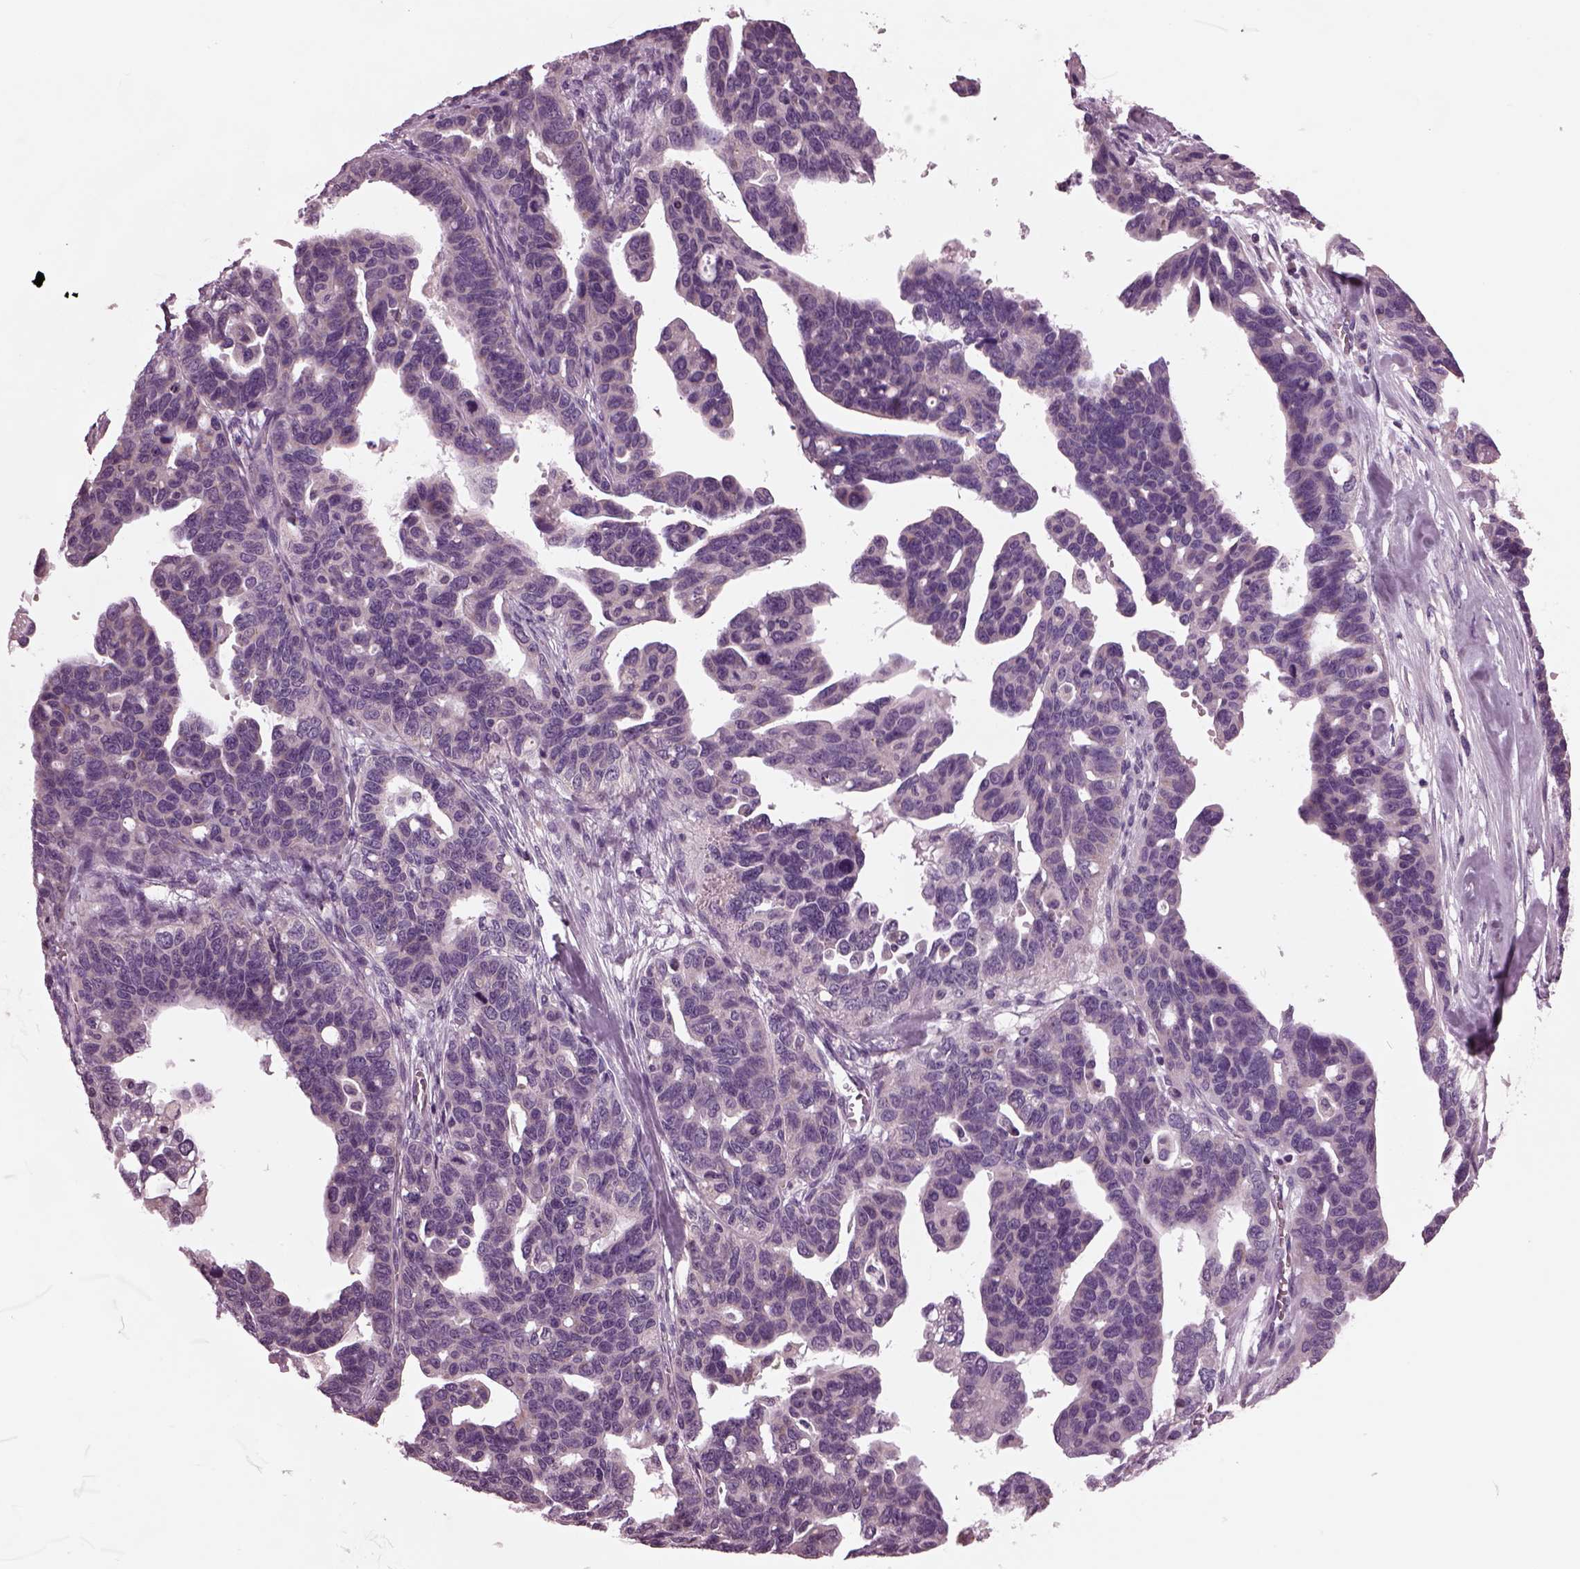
{"staining": {"intensity": "negative", "quantity": "none", "location": "none"}, "tissue": "ovarian cancer", "cell_type": "Tumor cells", "image_type": "cancer", "snomed": [{"axis": "morphology", "description": "Cystadenocarcinoma, serous, NOS"}, {"axis": "topography", "description": "Ovary"}], "caption": "The immunohistochemistry (IHC) histopathology image has no significant positivity in tumor cells of ovarian serous cystadenocarcinoma tissue.", "gene": "AP4M1", "patient": {"sex": "female", "age": 69}}